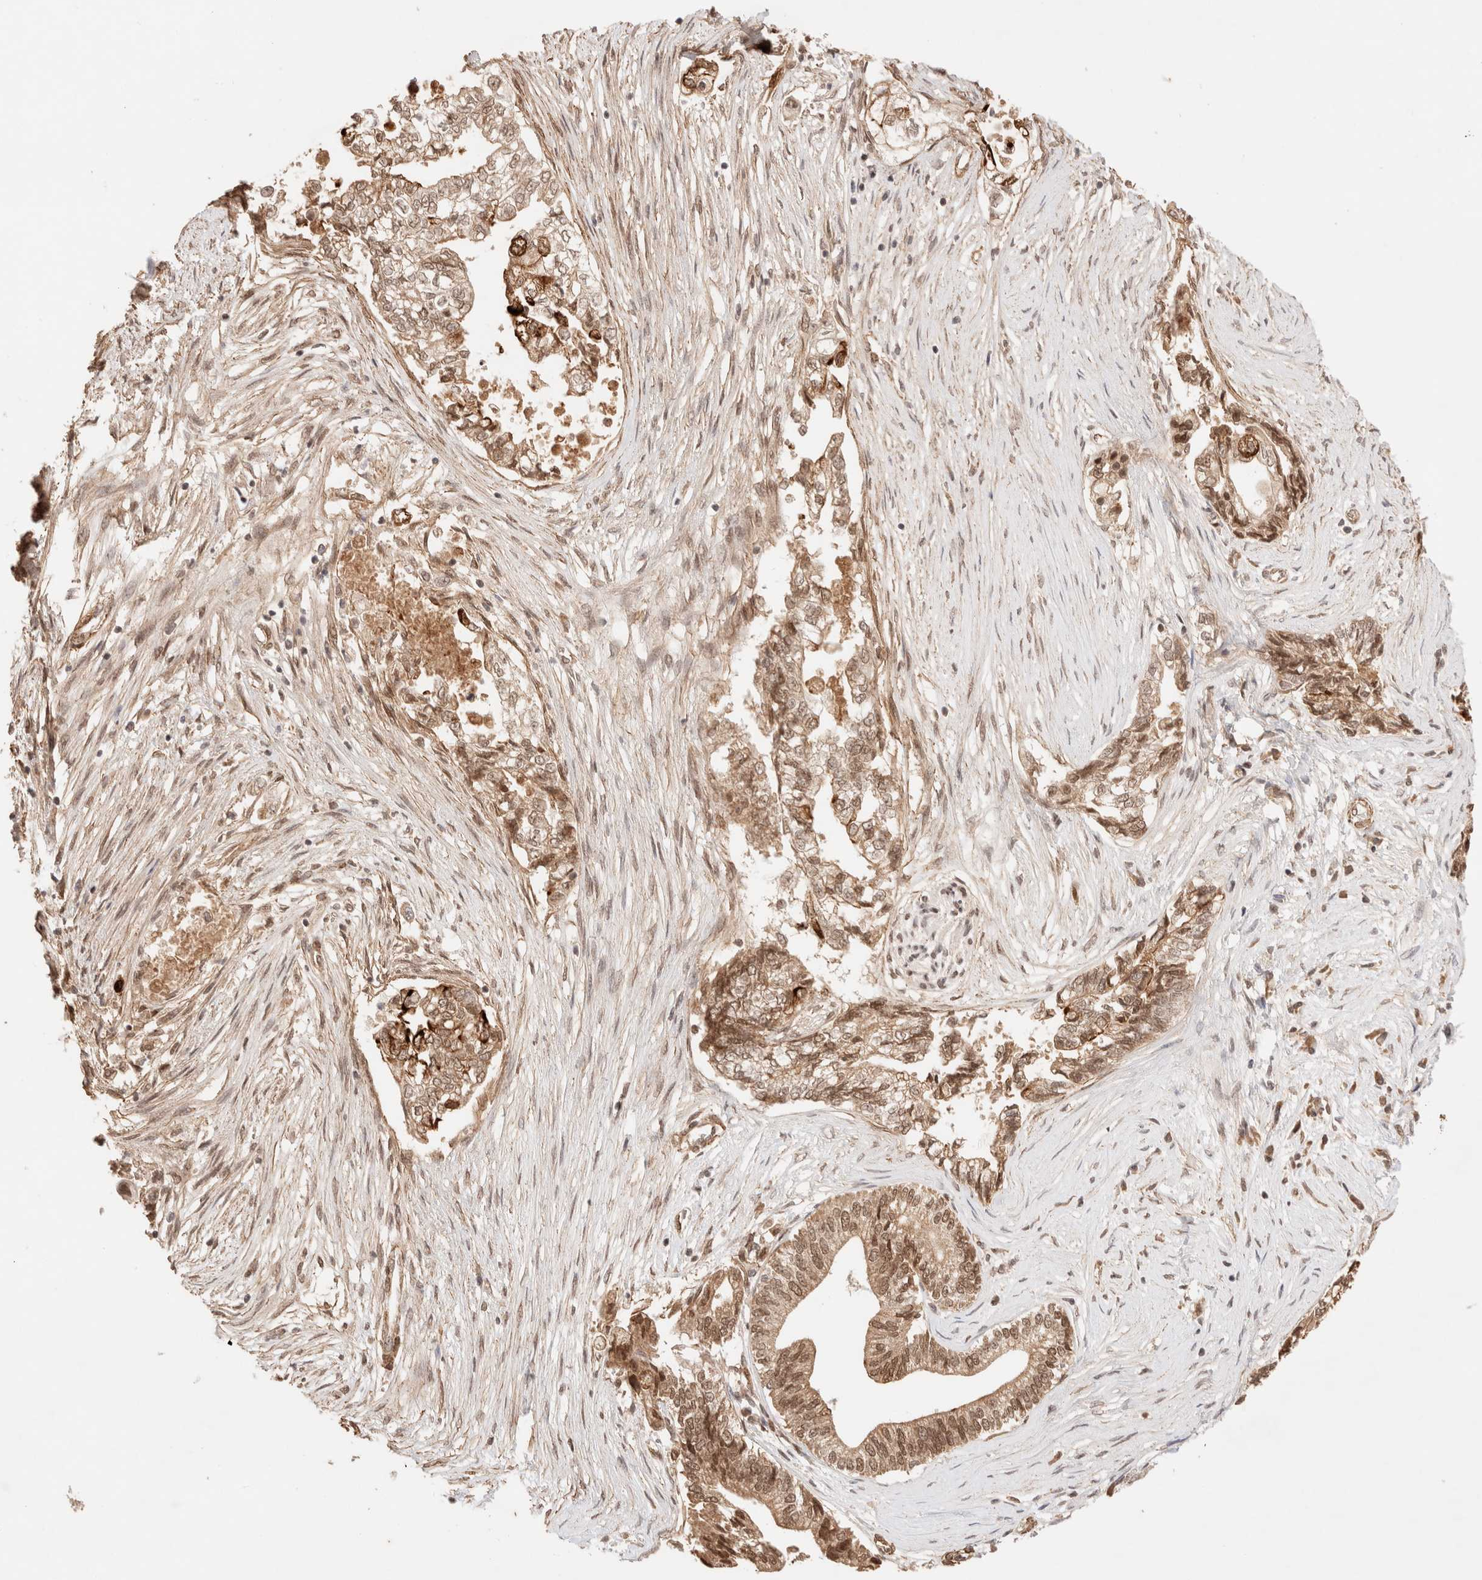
{"staining": {"intensity": "strong", "quantity": "<25%", "location": "cytoplasmic/membranous"}, "tissue": "pancreatic cancer", "cell_type": "Tumor cells", "image_type": "cancer", "snomed": [{"axis": "morphology", "description": "Adenocarcinoma, NOS"}, {"axis": "topography", "description": "Pancreas"}], "caption": "Immunohistochemical staining of pancreatic cancer shows medium levels of strong cytoplasmic/membranous protein staining in about <25% of tumor cells. The staining was performed using DAB, with brown indicating positive protein expression. Nuclei are stained blue with hematoxylin.", "gene": "BRPF3", "patient": {"sex": "male", "age": 72}}